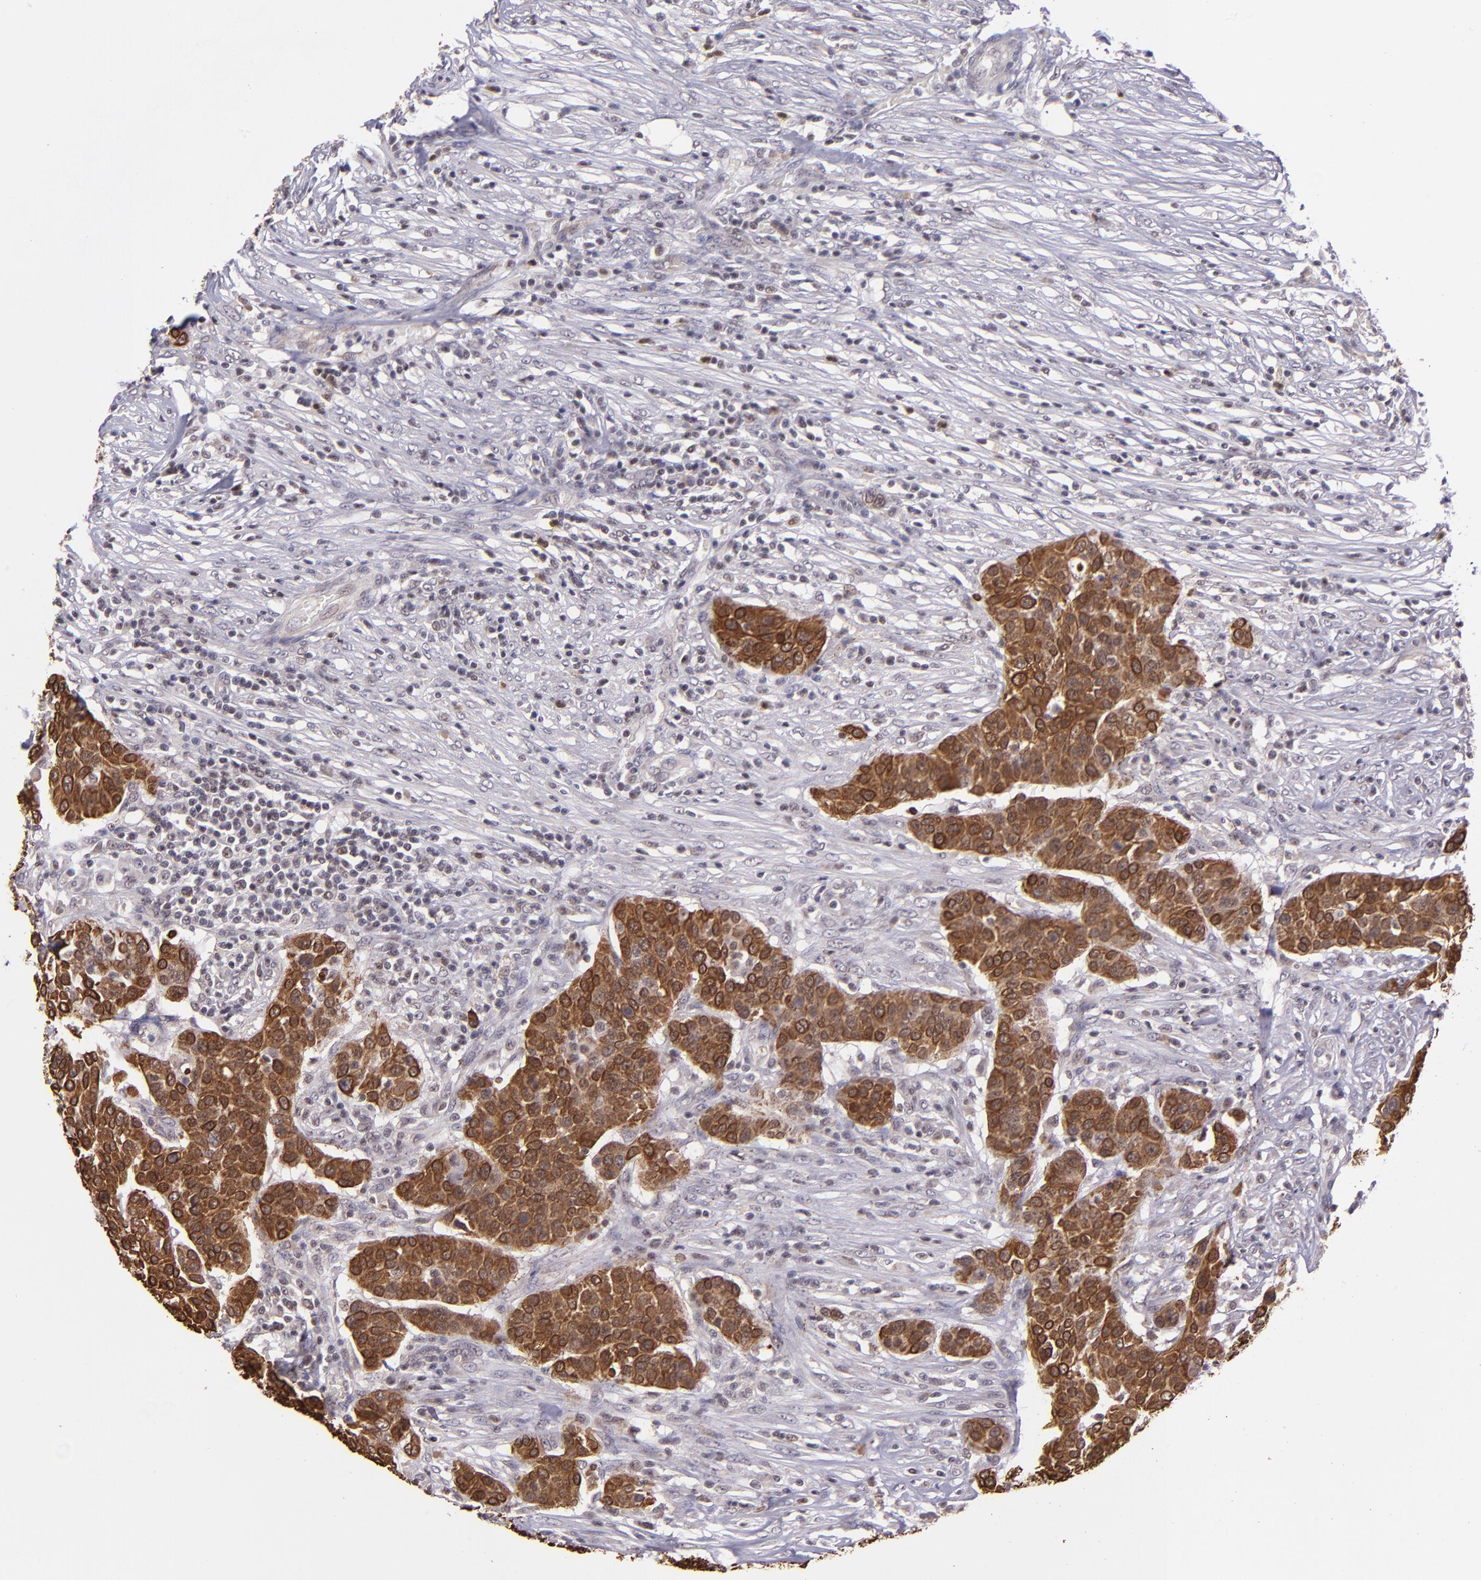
{"staining": {"intensity": "strong", "quantity": ">75%", "location": "cytoplasmic/membranous"}, "tissue": "urothelial cancer", "cell_type": "Tumor cells", "image_type": "cancer", "snomed": [{"axis": "morphology", "description": "Urothelial carcinoma, High grade"}, {"axis": "topography", "description": "Urinary bladder"}], "caption": "Urothelial cancer tissue displays strong cytoplasmic/membranous expression in about >75% of tumor cells", "gene": "ELF1", "patient": {"sex": "male", "age": 74}}